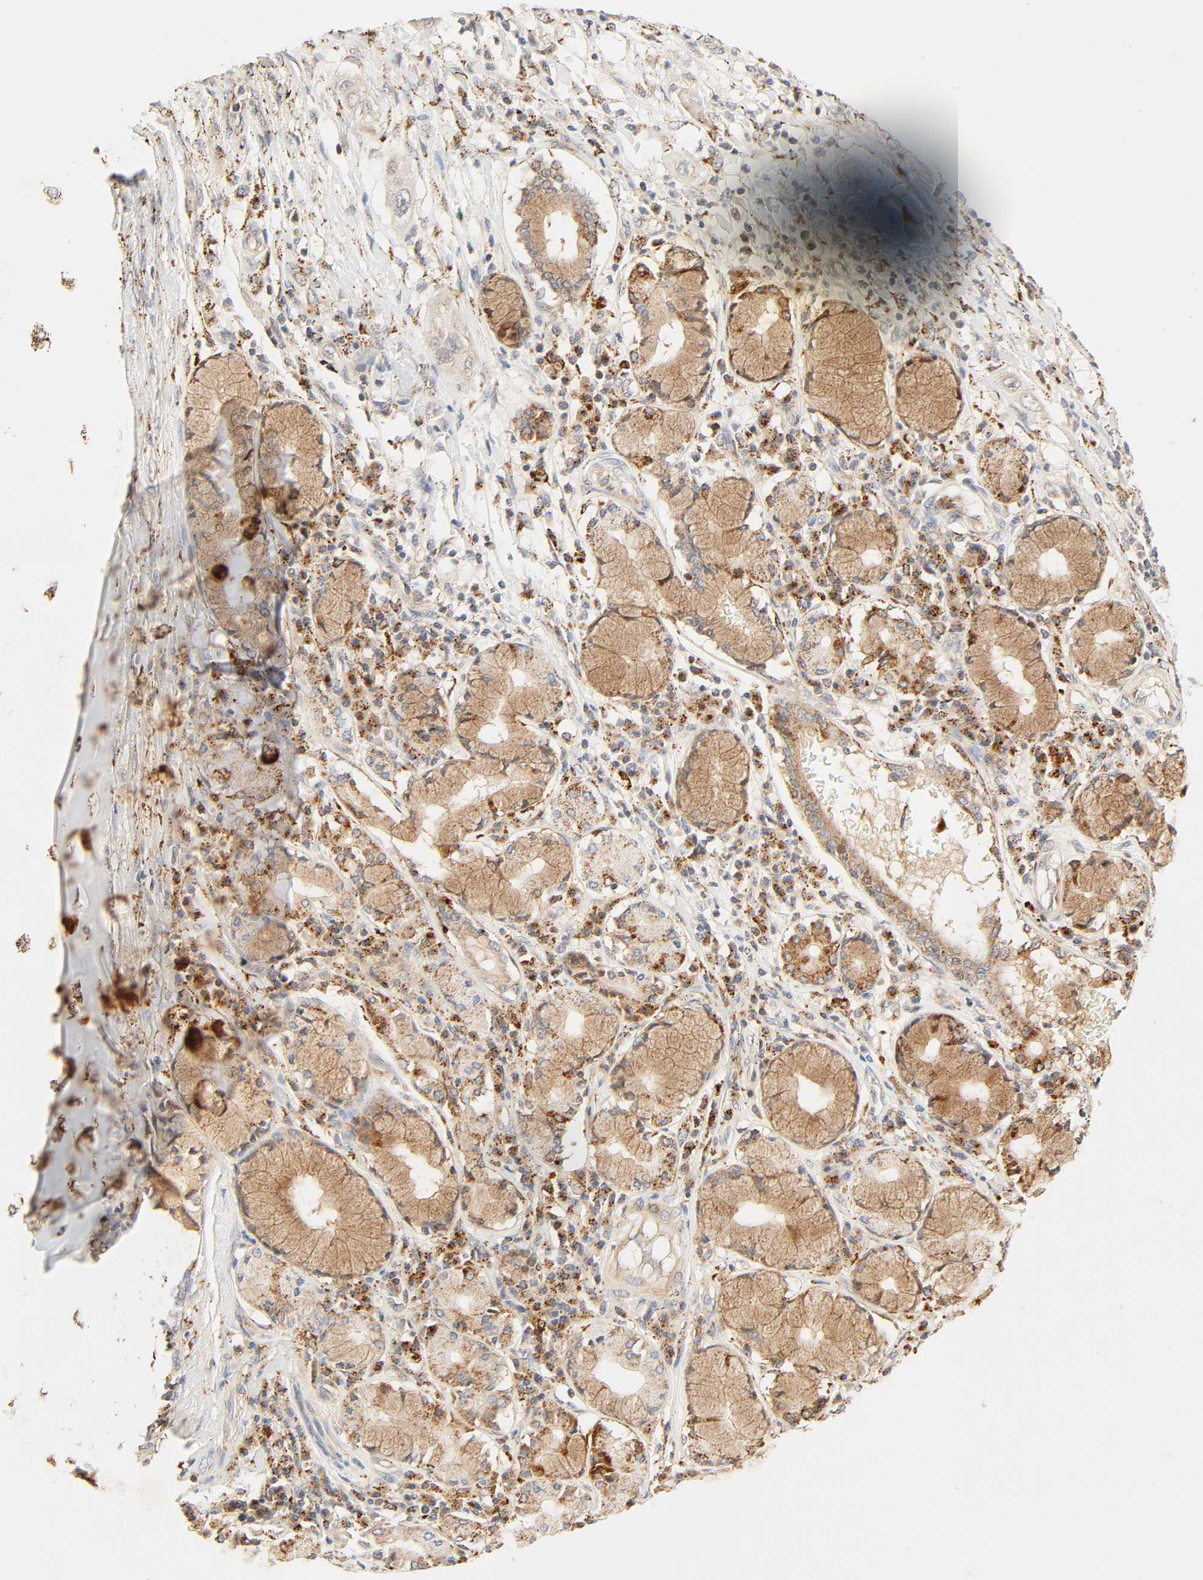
{"staining": {"intensity": "weak", "quantity": ">75%", "location": "cytoplasmic/membranous"}, "tissue": "lung cancer", "cell_type": "Tumor cells", "image_type": "cancer", "snomed": [{"axis": "morphology", "description": "Squamous cell carcinoma, NOS"}, {"axis": "topography", "description": "Lung"}], "caption": "This histopathology image reveals immunohistochemistry (IHC) staining of lung squamous cell carcinoma, with low weak cytoplasmic/membranous positivity in about >75% of tumor cells.", "gene": "MAPK6", "patient": {"sex": "female", "age": 47}}